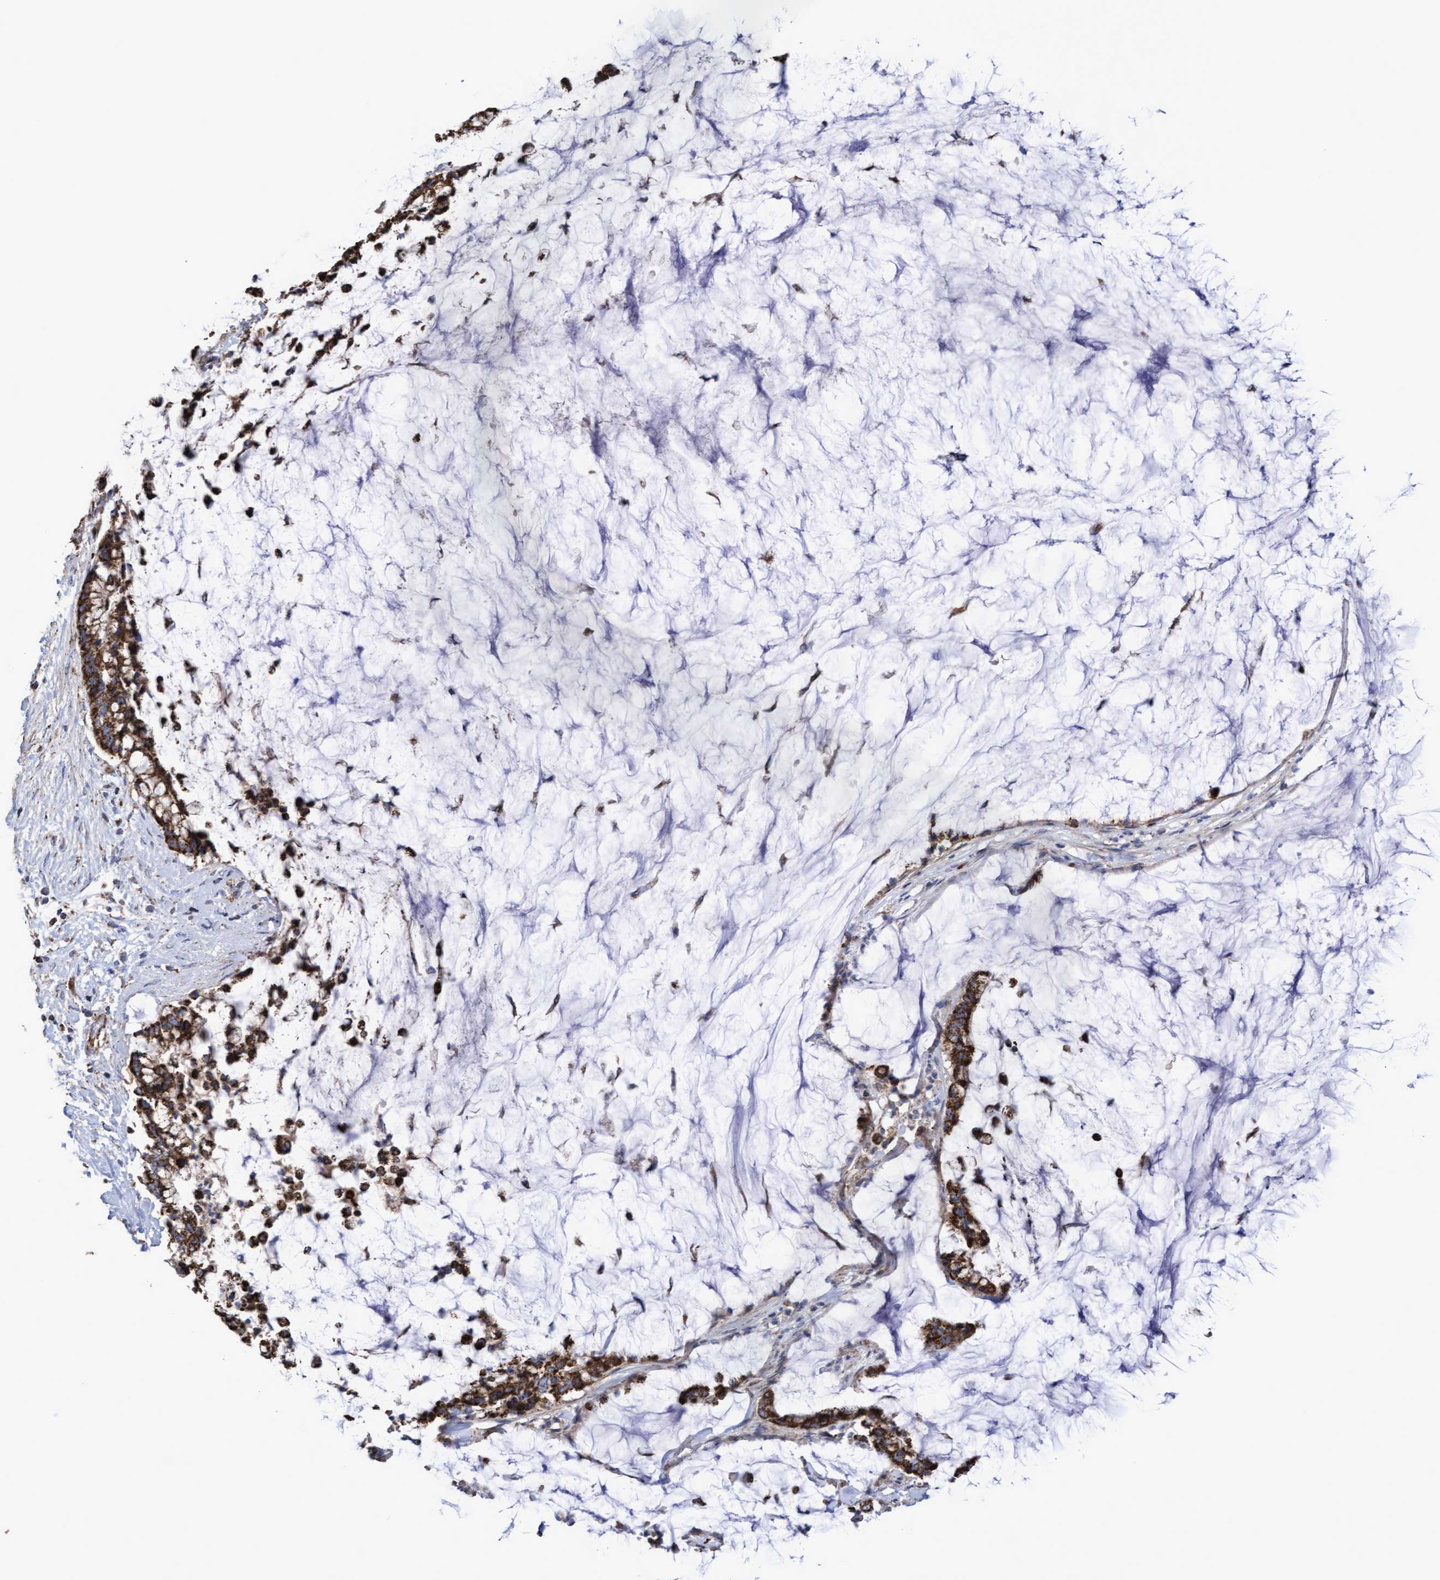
{"staining": {"intensity": "strong", "quantity": ">75%", "location": "cytoplasmic/membranous"}, "tissue": "pancreatic cancer", "cell_type": "Tumor cells", "image_type": "cancer", "snomed": [{"axis": "morphology", "description": "Adenocarcinoma, NOS"}, {"axis": "topography", "description": "Pancreas"}], "caption": "This is an image of IHC staining of adenocarcinoma (pancreatic), which shows strong expression in the cytoplasmic/membranous of tumor cells.", "gene": "COBL", "patient": {"sex": "male", "age": 41}}